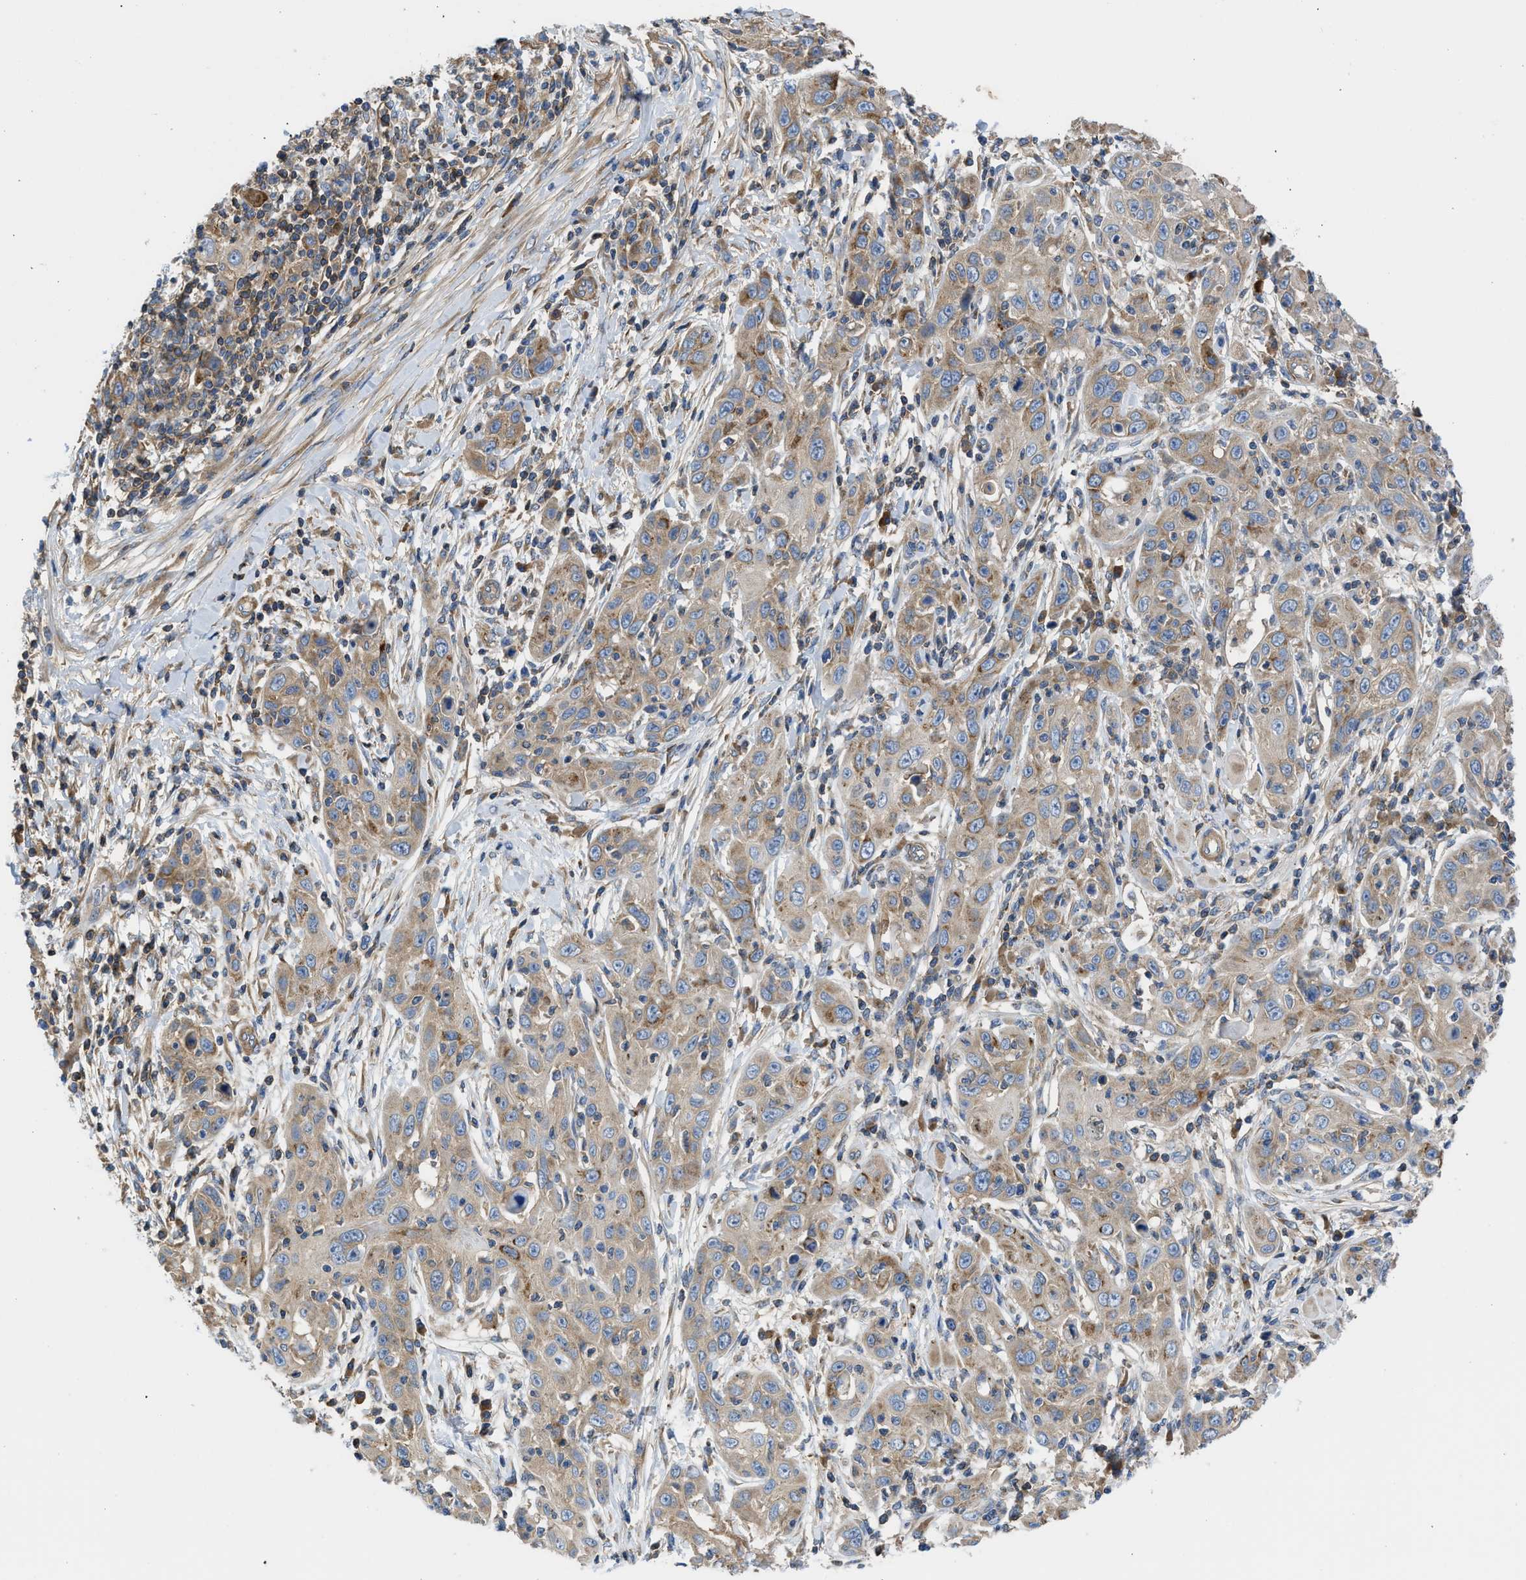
{"staining": {"intensity": "weak", "quantity": ">75%", "location": "cytoplasmic/membranous"}, "tissue": "skin cancer", "cell_type": "Tumor cells", "image_type": "cancer", "snomed": [{"axis": "morphology", "description": "Squamous cell carcinoma, NOS"}, {"axis": "topography", "description": "Skin"}], "caption": "Protein staining reveals weak cytoplasmic/membranous staining in about >75% of tumor cells in squamous cell carcinoma (skin). (IHC, brightfield microscopy, high magnification).", "gene": "CHKB", "patient": {"sex": "female", "age": 88}}